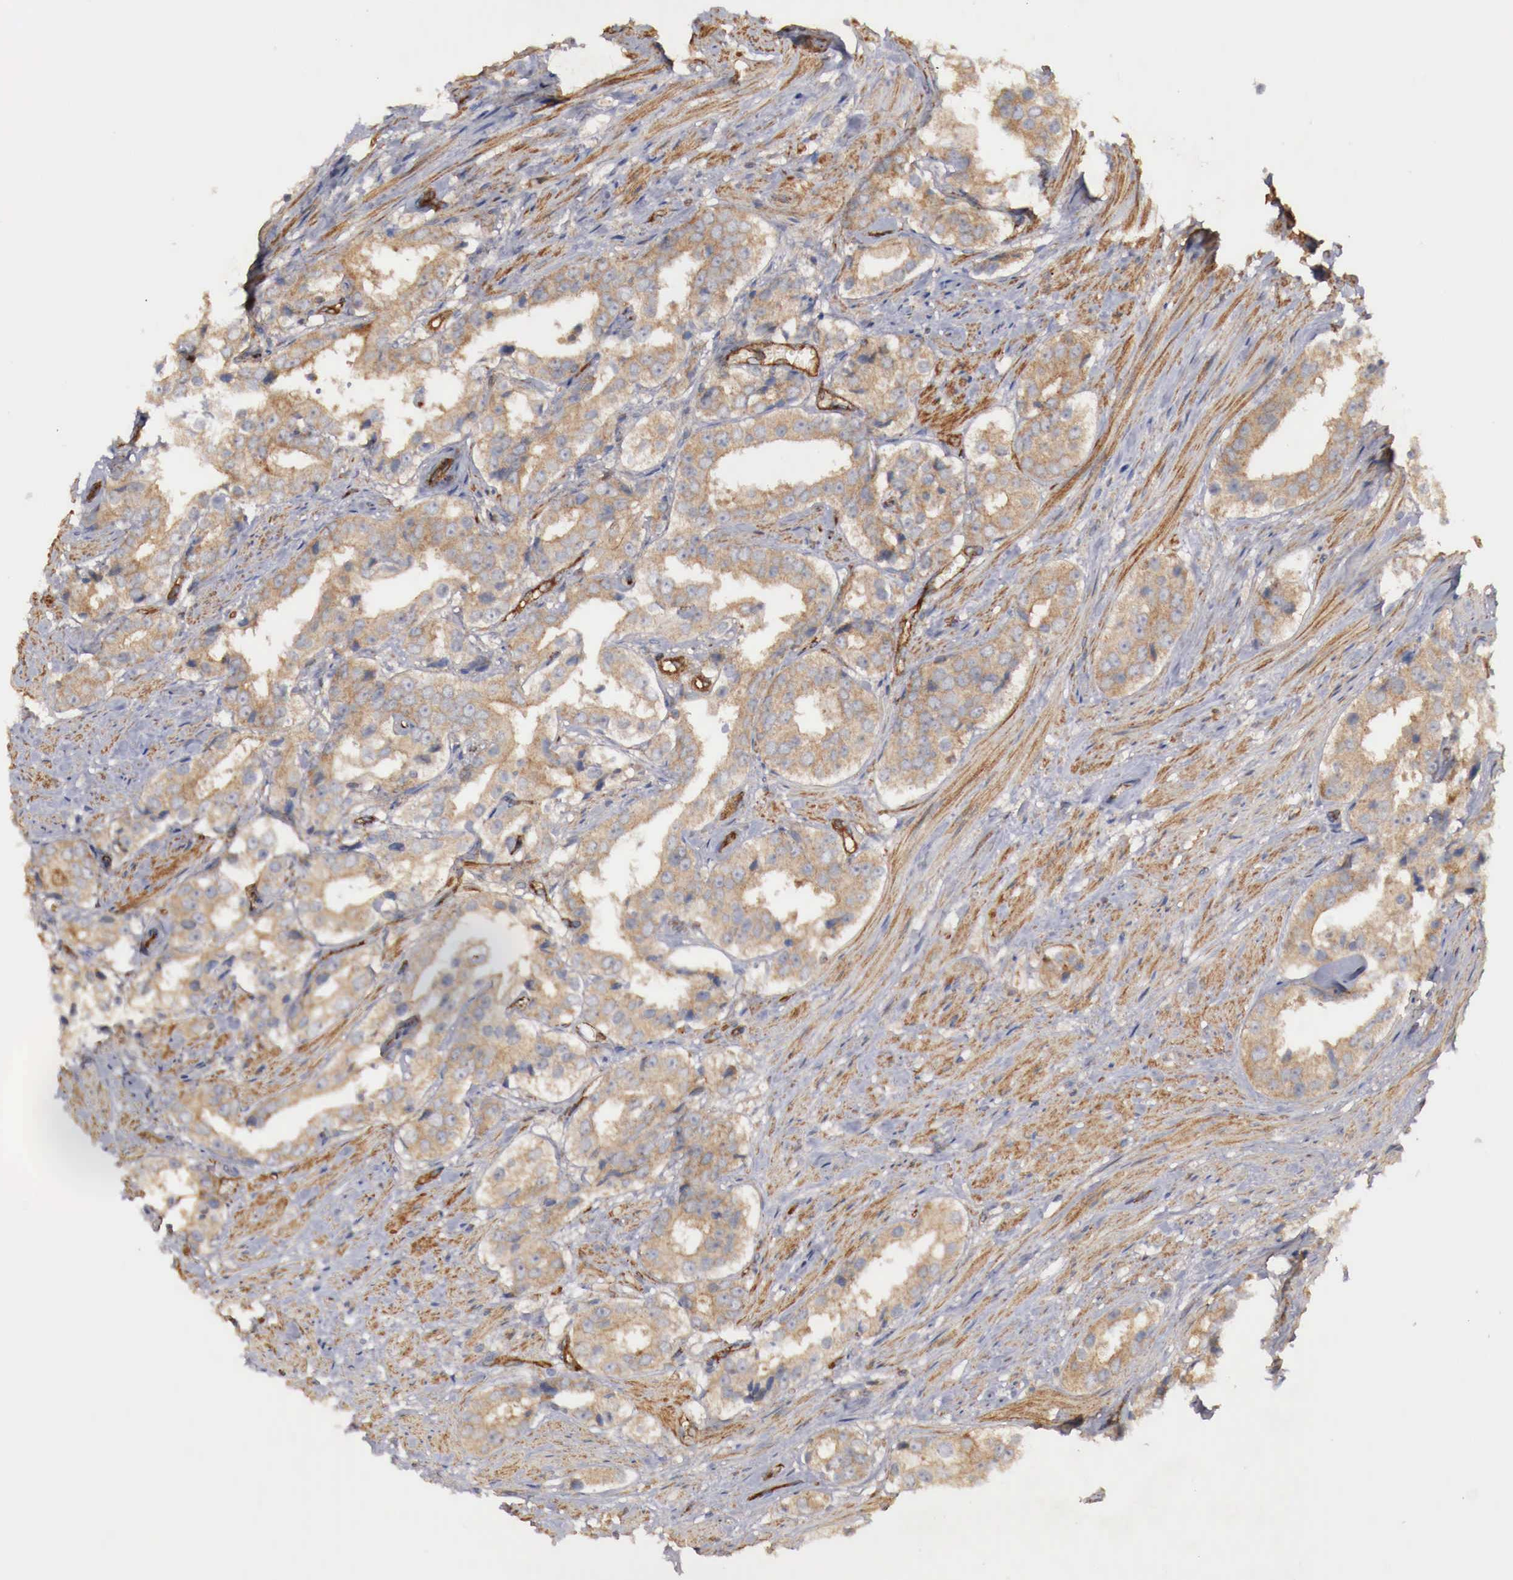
{"staining": {"intensity": "weak", "quantity": ">75%", "location": "cytoplasmic/membranous"}, "tissue": "prostate cancer", "cell_type": "Tumor cells", "image_type": "cancer", "snomed": [{"axis": "morphology", "description": "Adenocarcinoma, Medium grade"}, {"axis": "topography", "description": "Prostate"}], "caption": "Prostate cancer stained for a protein (brown) shows weak cytoplasmic/membranous positive staining in about >75% of tumor cells.", "gene": "ARMCX4", "patient": {"sex": "male", "age": 73}}